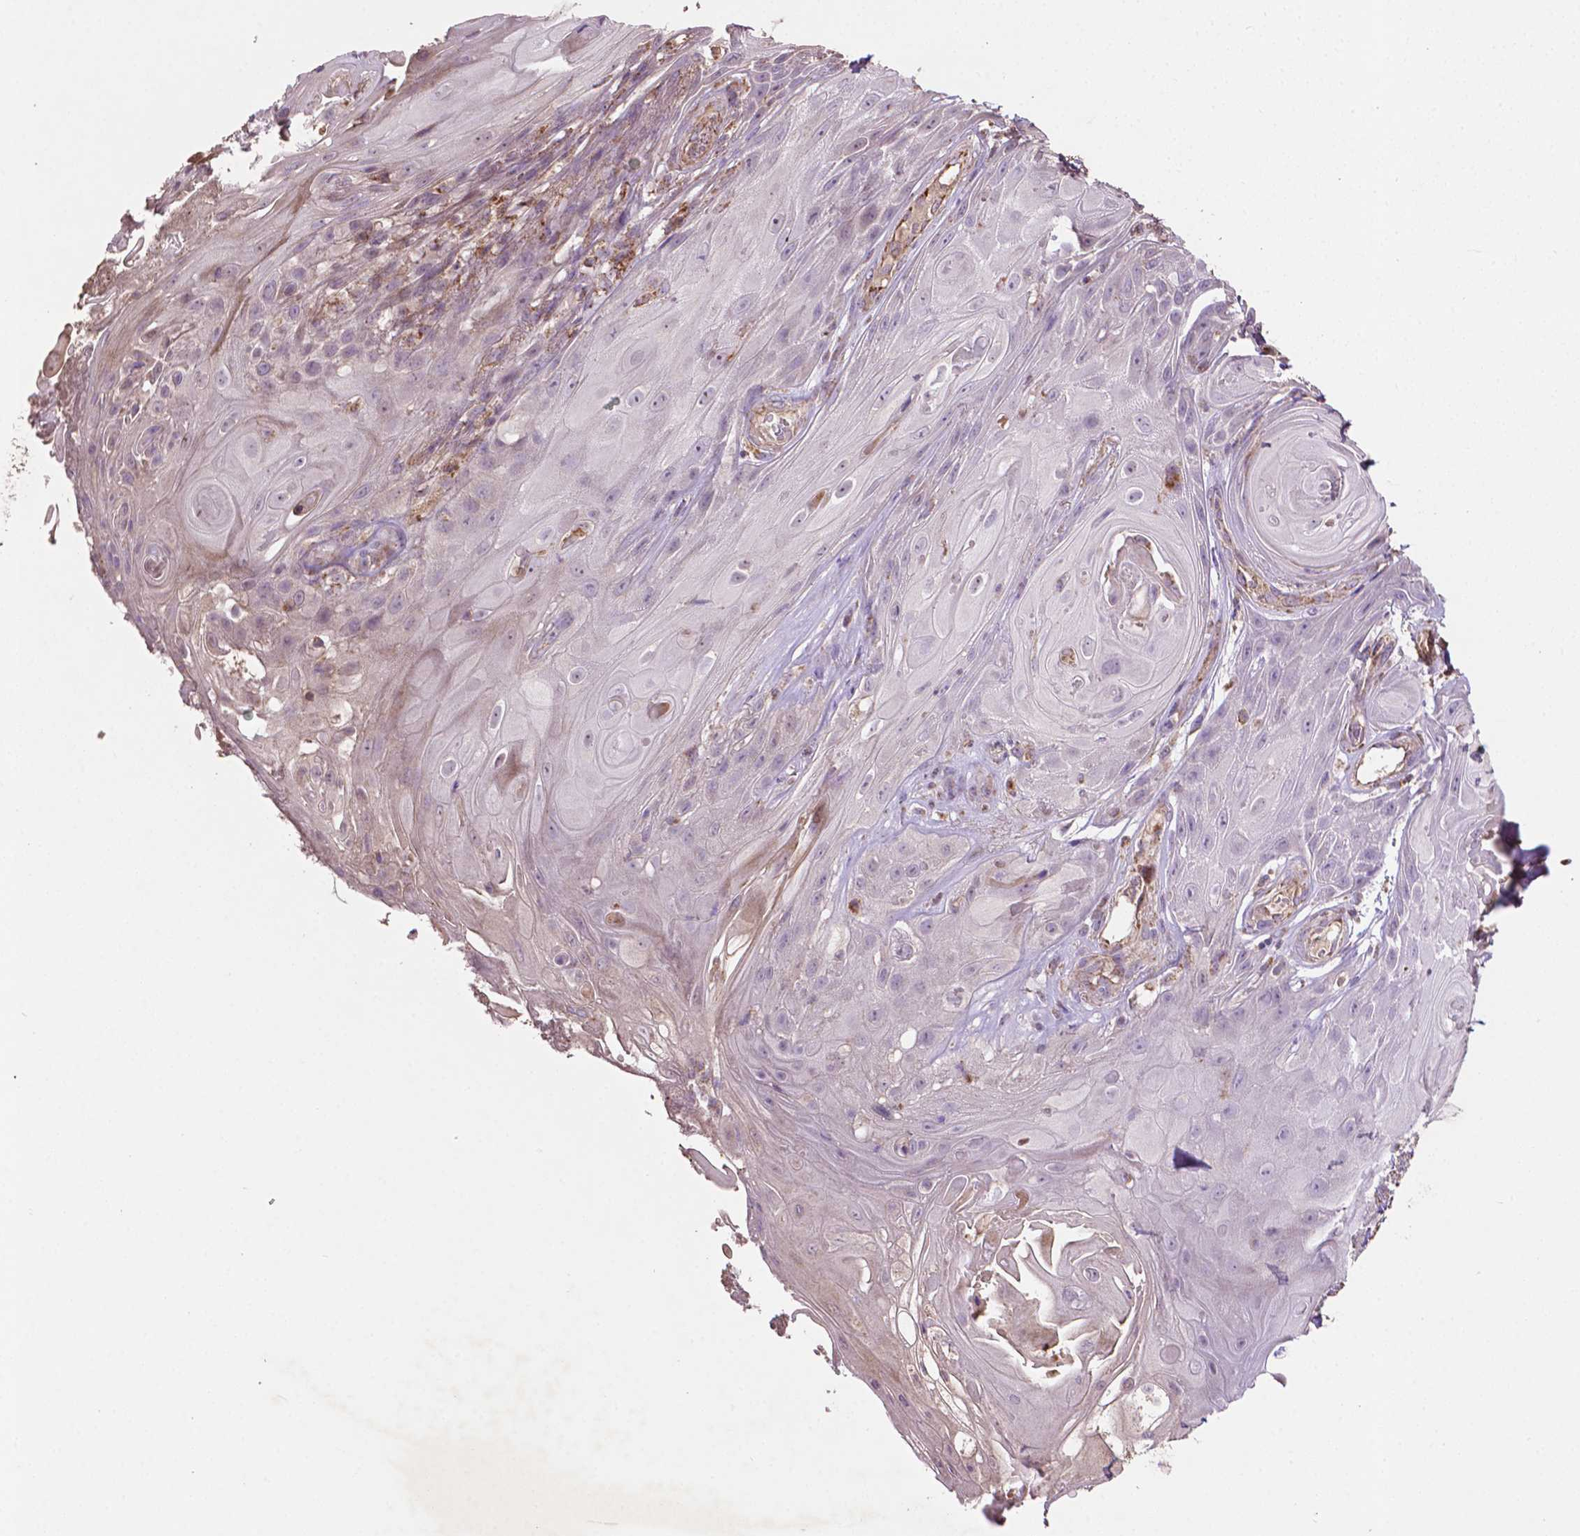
{"staining": {"intensity": "negative", "quantity": "none", "location": "none"}, "tissue": "skin cancer", "cell_type": "Tumor cells", "image_type": "cancer", "snomed": [{"axis": "morphology", "description": "Squamous cell carcinoma, NOS"}, {"axis": "topography", "description": "Skin"}], "caption": "Immunohistochemistry of skin squamous cell carcinoma exhibits no positivity in tumor cells.", "gene": "LRR1", "patient": {"sex": "male", "age": 62}}